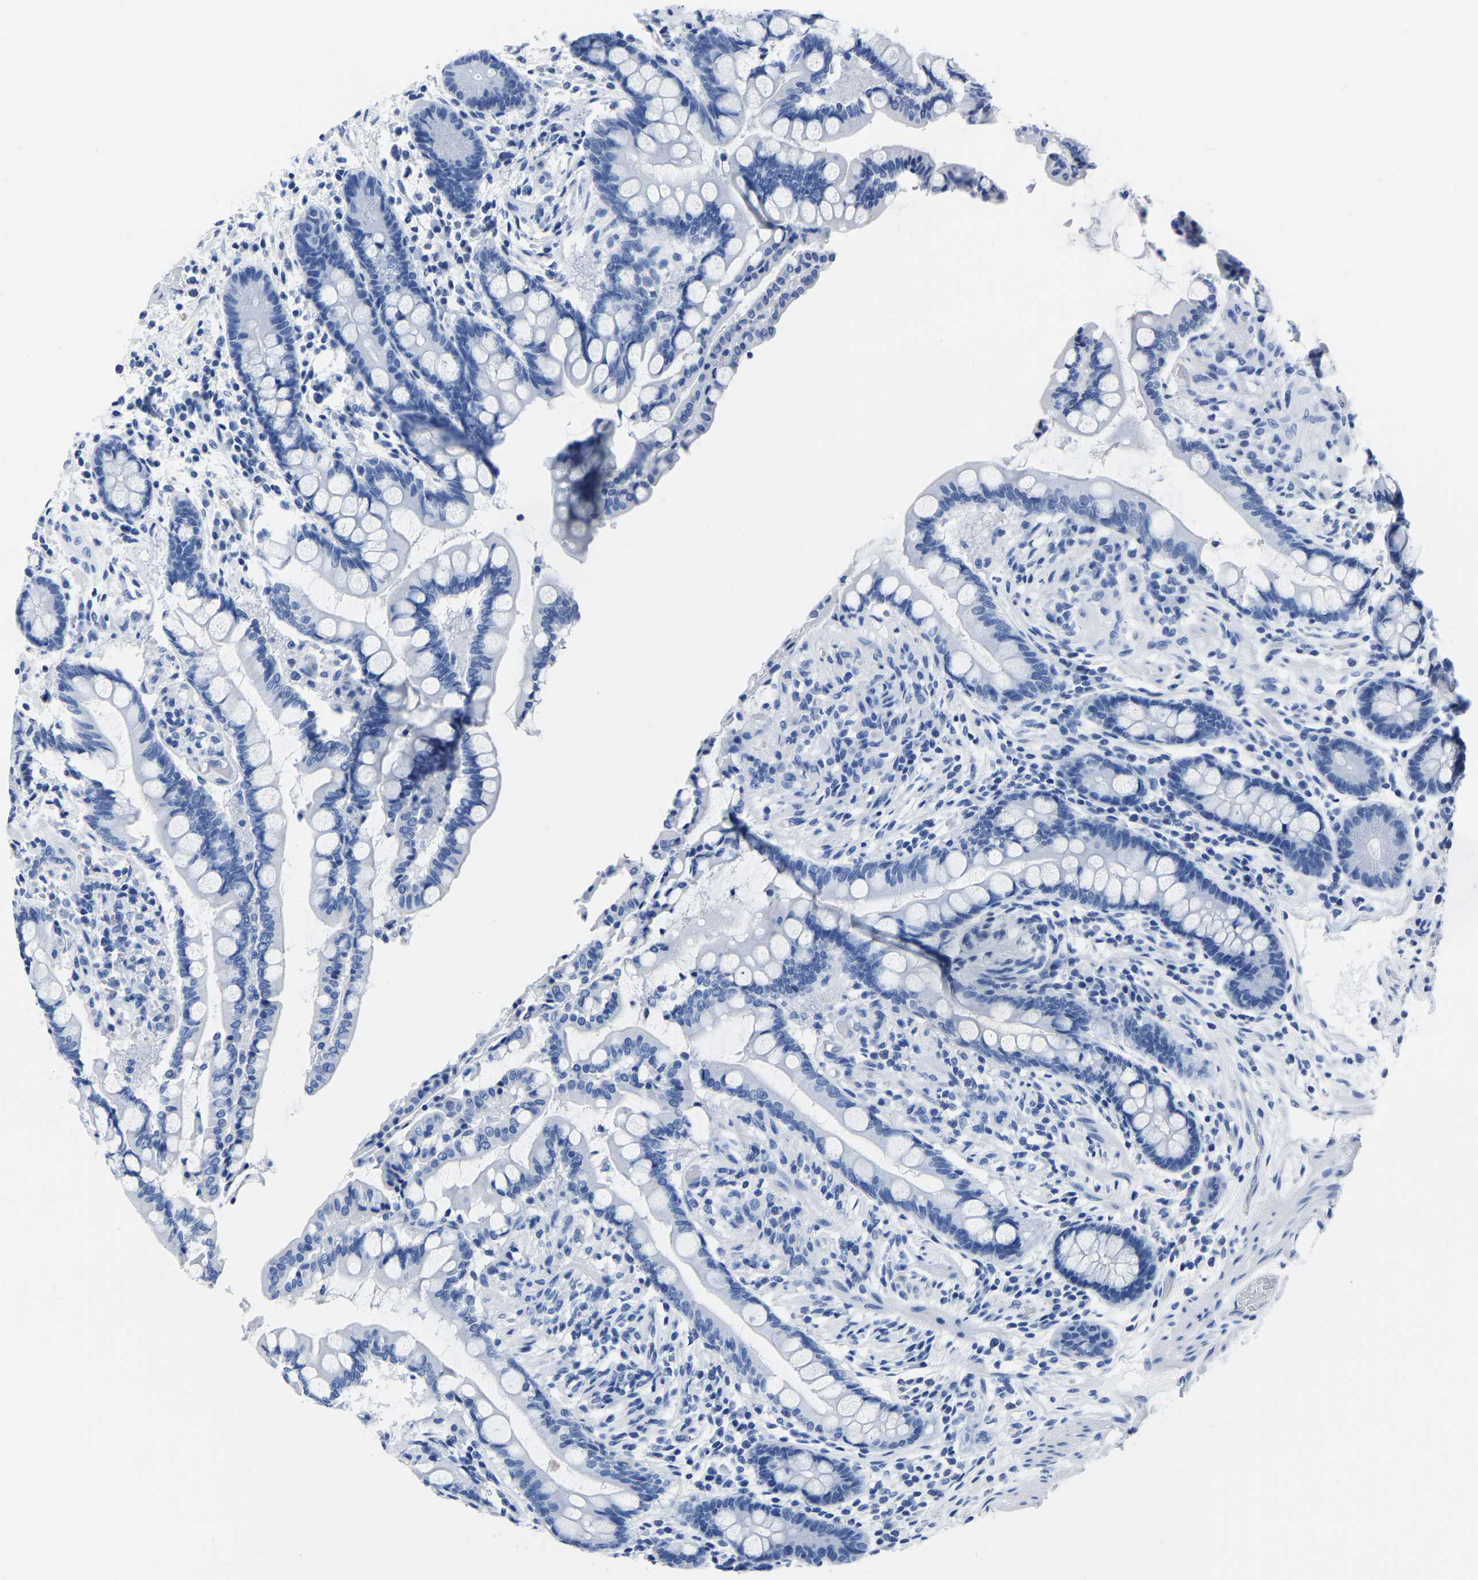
{"staining": {"intensity": "negative", "quantity": "none", "location": "none"}, "tissue": "colon", "cell_type": "Endothelial cells", "image_type": "normal", "snomed": [{"axis": "morphology", "description": "Normal tissue, NOS"}, {"axis": "topography", "description": "Colon"}], "caption": "IHC image of benign colon stained for a protein (brown), which demonstrates no expression in endothelial cells. (Brightfield microscopy of DAB immunohistochemistry at high magnification).", "gene": "IMPG2", "patient": {"sex": "male", "age": 73}}